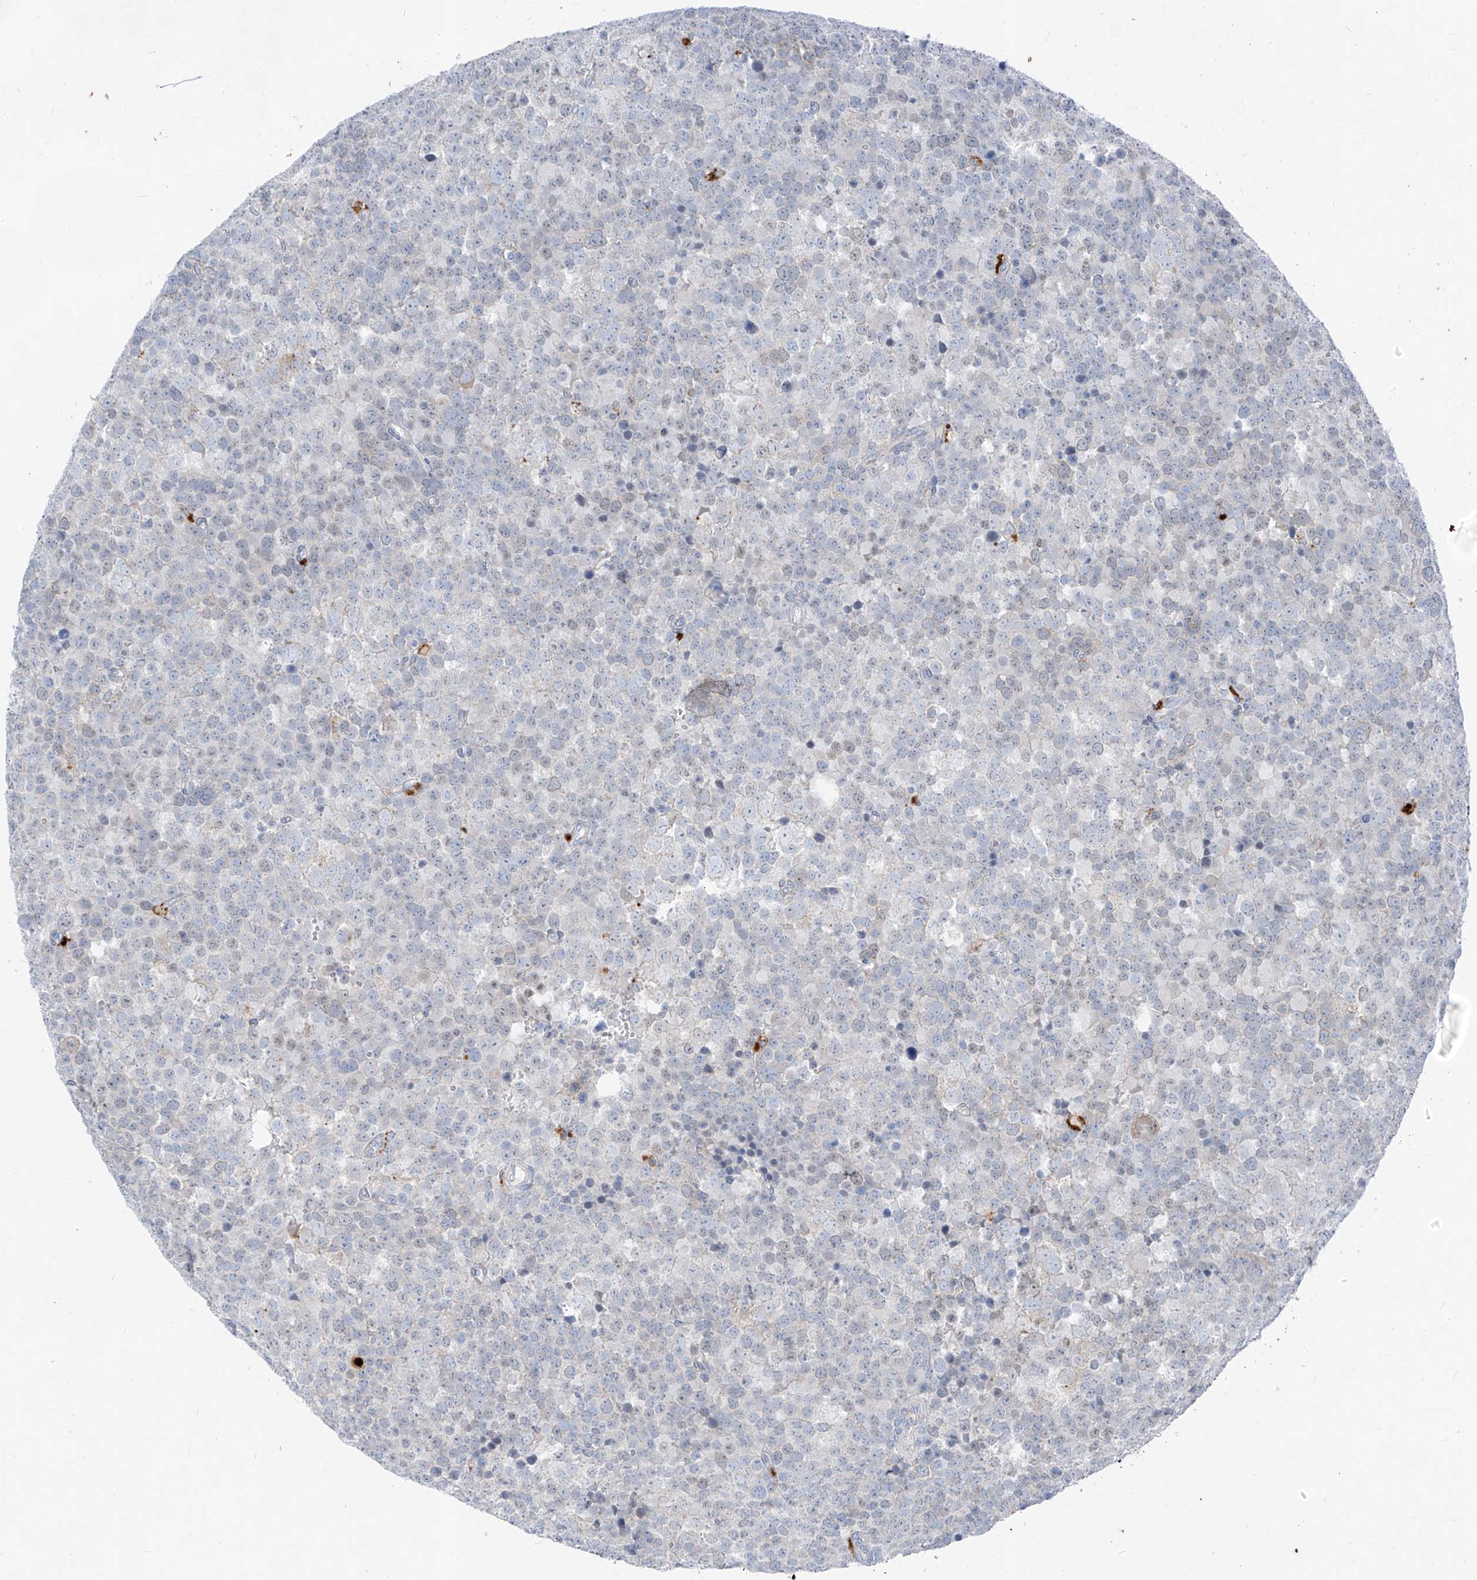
{"staining": {"intensity": "negative", "quantity": "none", "location": "none"}, "tissue": "testis cancer", "cell_type": "Tumor cells", "image_type": "cancer", "snomed": [{"axis": "morphology", "description": "Seminoma, NOS"}, {"axis": "topography", "description": "Testis"}], "caption": "Testis cancer (seminoma) was stained to show a protein in brown. There is no significant staining in tumor cells. (Stains: DAB (3,3'-diaminobenzidine) IHC with hematoxylin counter stain, Microscopy: brightfield microscopy at high magnification).", "gene": "GPR137C", "patient": {"sex": "male", "age": 71}}